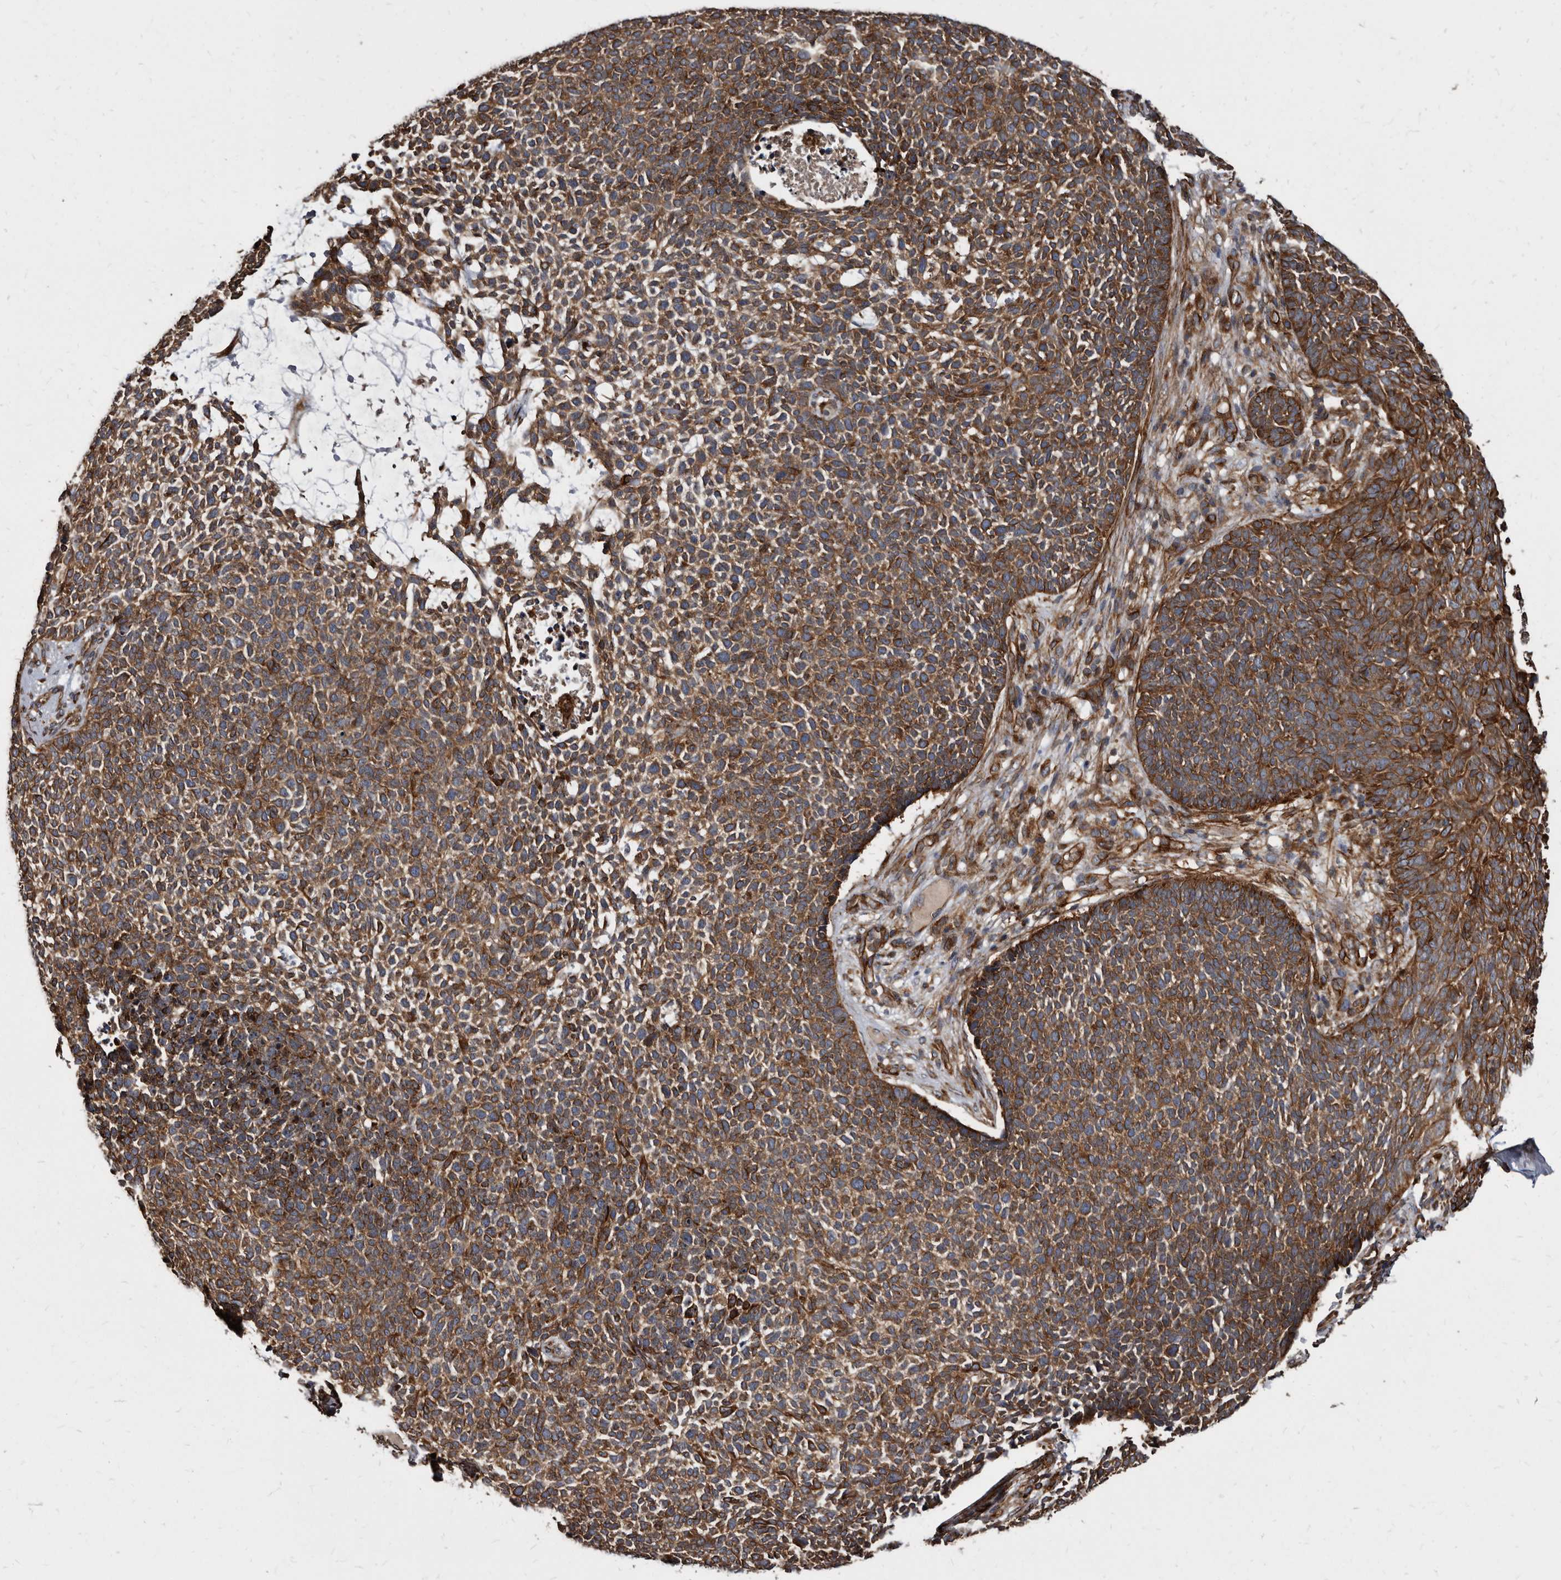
{"staining": {"intensity": "strong", "quantity": ">75%", "location": "cytoplasmic/membranous"}, "tissue": "skin cancer", "cell_type": "Tumor cells", "image_type": "cancer", "snomed": [{"axis": "morphology", "description": "Basal cell carcinoma"}, {"axis": "topography", "description": "Skin"}], "caption": "A micrograph of skin cancer stained for a protein exhibits strong cytoplasmic/membranous brown staining in tumor cells.", "gene": "KCTD20", "patient": {"sex": "female", "age": 84}}